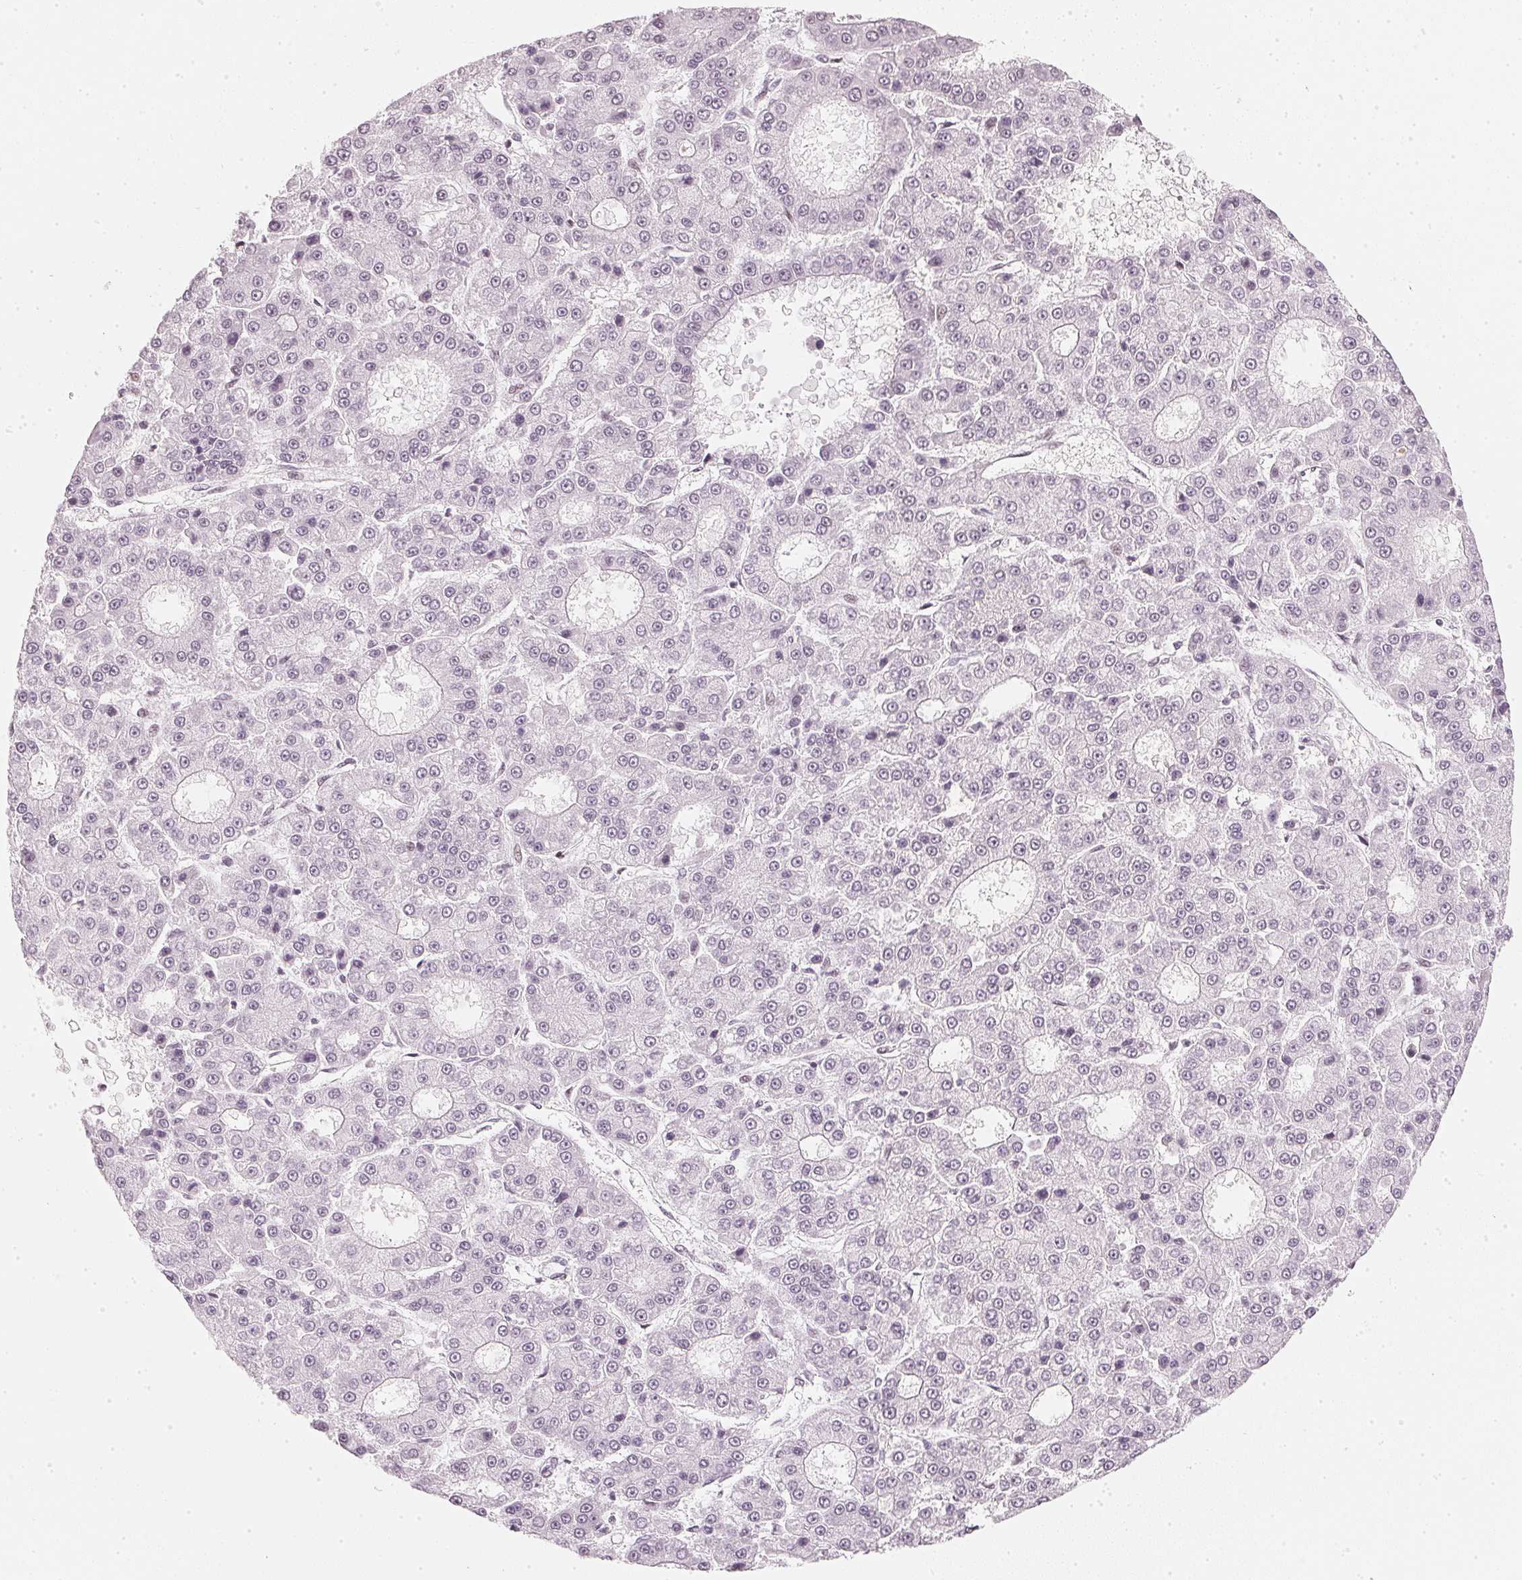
{"staining": {"intensity": "negative", "quantity": "none", "location": "none"}, "tissue": "liver cancer", "cell_type": "Tumor cells", "image_type": "cancer", "snomed": [{"axis": "morphology", "description": "Carcinoma, Hepatocellular, NOS"}, {"axis": "topography", "description": "Liver"}], "caption": "A high-resolution image shows immunohistochemistry (IHC) staining of liver cancer (hepatocellular carcinoma), which reveals no significant staining in tumor cells.", "gene": "DNAJC6", "patient": {"sex": "male", "age": 70}}